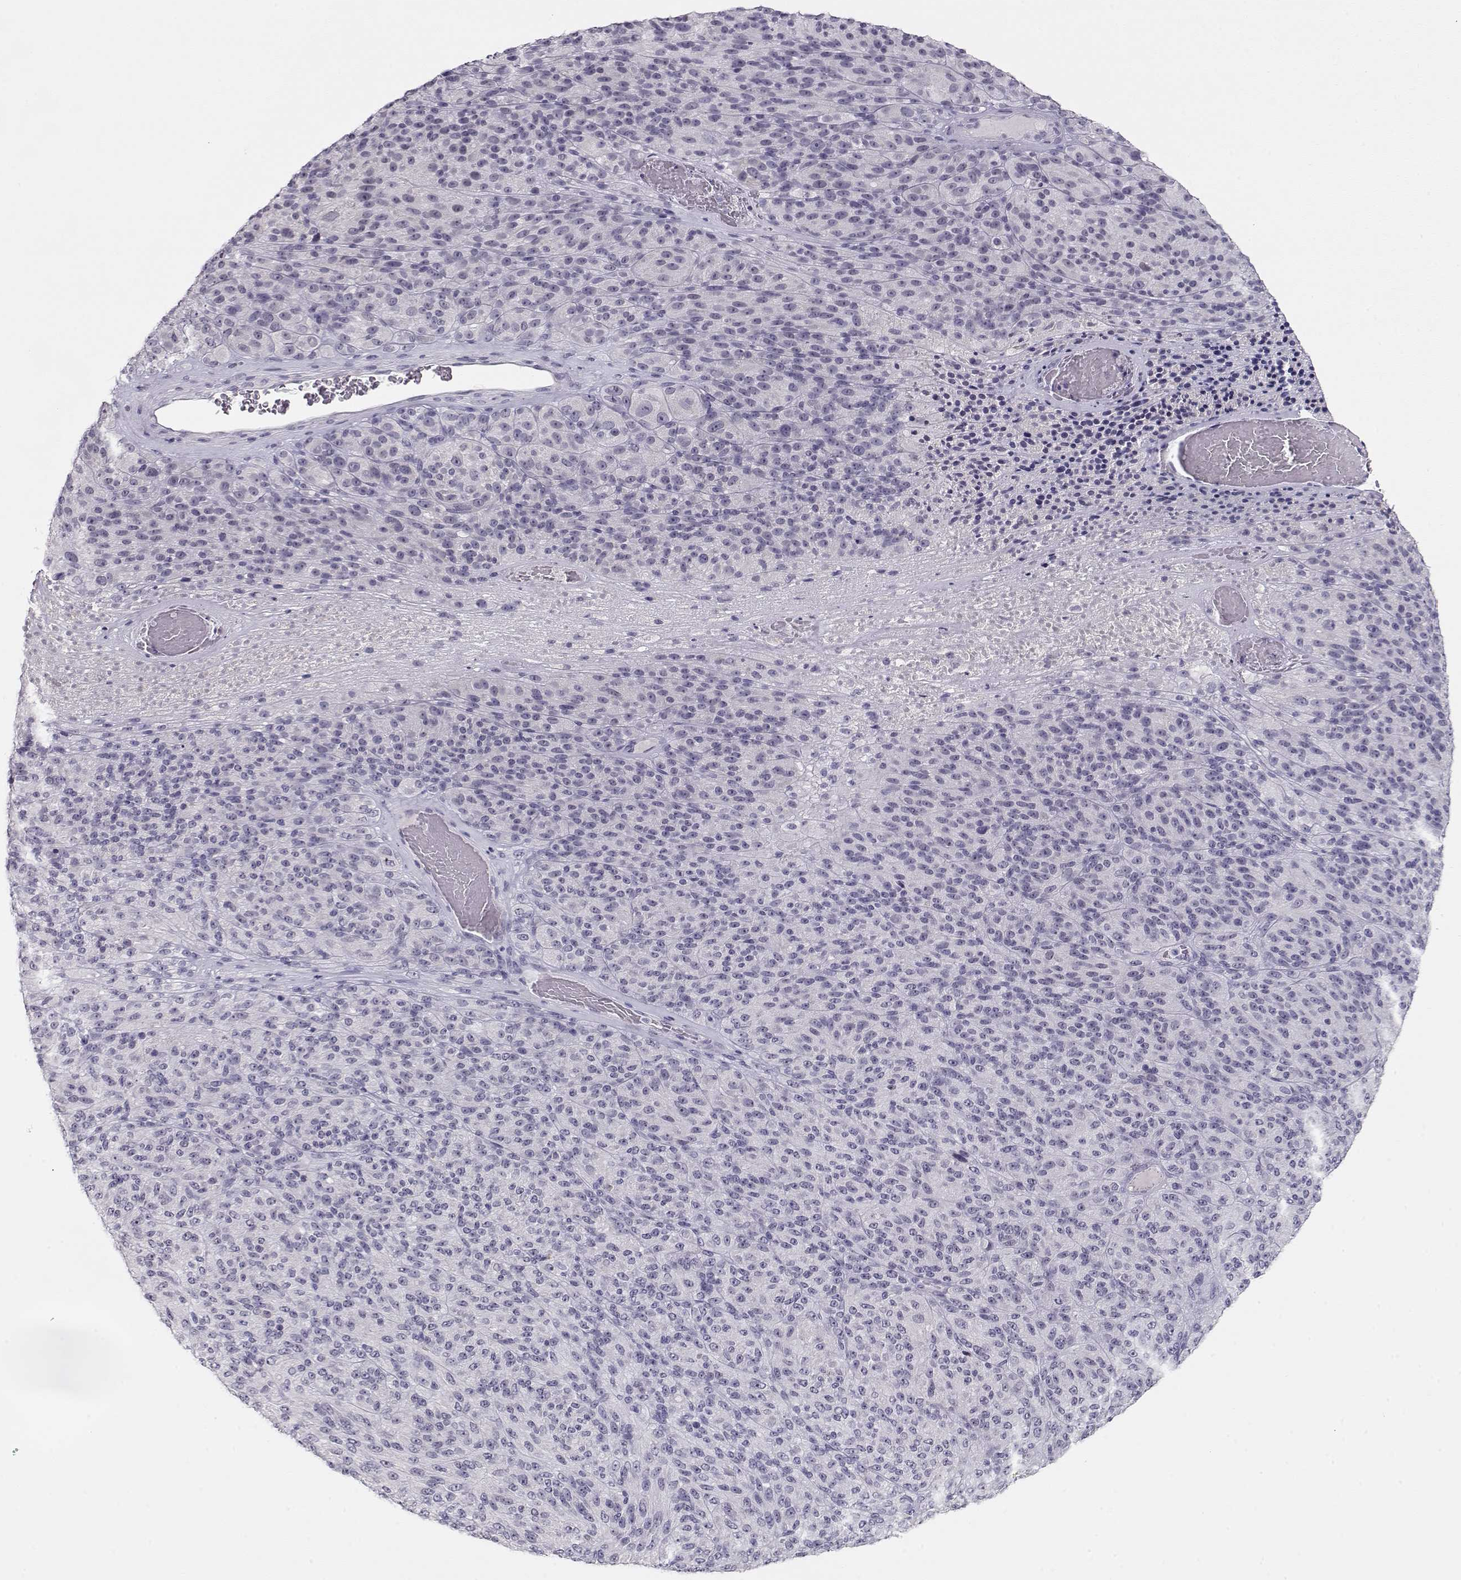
{"staining": {"intensity": "negative", "quantity": "none", "location": "none"}, "tissue": "melanoma", "cell_type": "Tumor cells", "image_type": "cancer", "snomed": [{"axis": "morphology", "description": "Malignant melanoma, Metastatic site"}, {"axis": "topography", "description": "Brain"}], "caption": "An immunohistochemistry (IHC) histopathology image of malignant melanoma (metastatic site) is shown. There is no staining in tumor cells of malignant melanoma (metastatic site).", "gene": "IMPG1", "patient": {"sex": "female", "age": 56}}